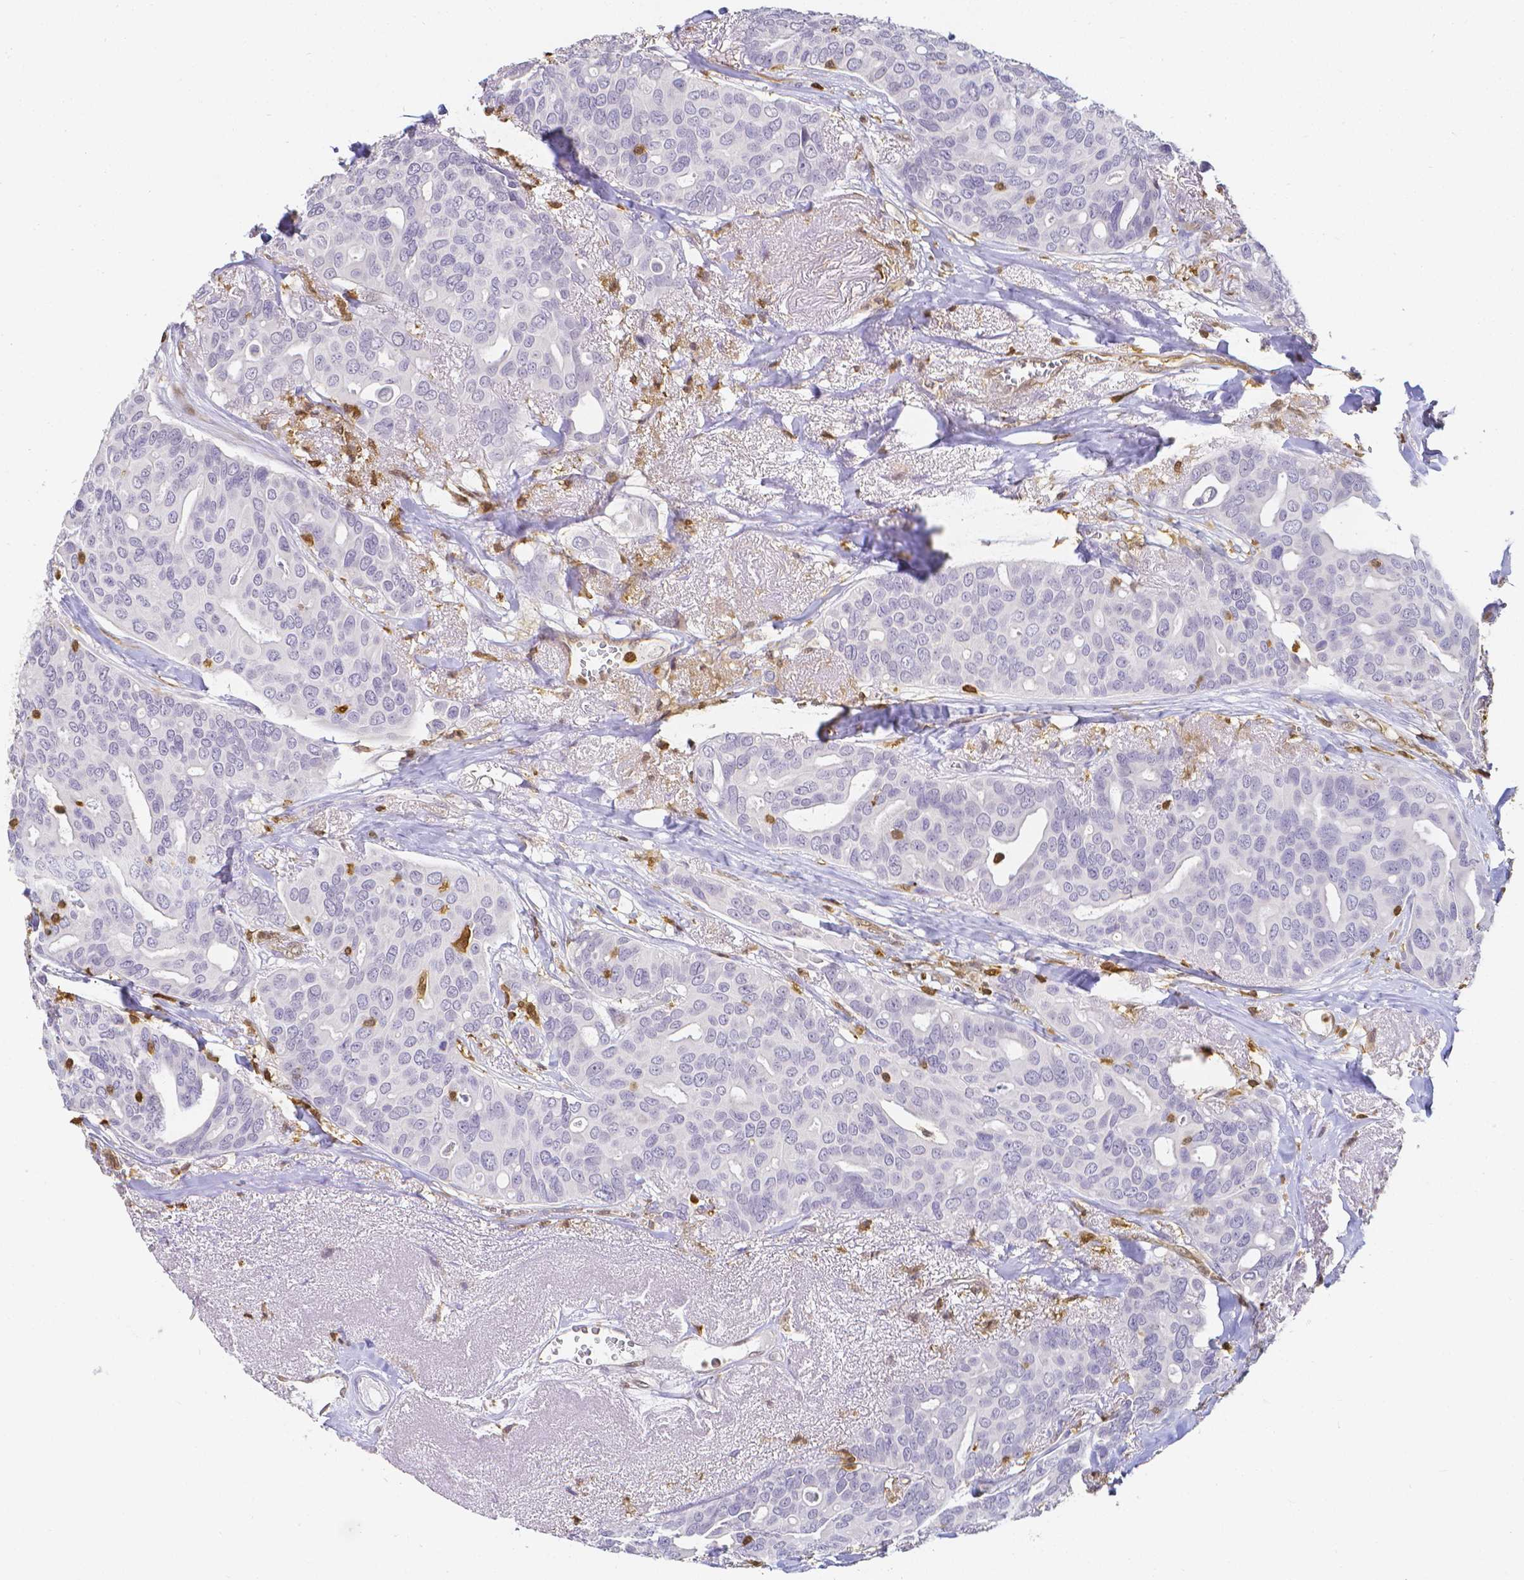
{"staining": {"intensity": "negative", "quantity": "none", "location": "none"}, "tissue": "breast cancer", "cell_type": "Tumor cells", "image_type": "cancer", "snomed": [{"axis": "morphology", "description": "Duct carcinoma"}, {"axis": "topography", "description": "Breast"}], "caption": "A high-resolution photomicrograph shows immunohistochemistry (IHC) staining of breast cancer (invasive ductal carcinoma), which reveals no significant expression in tumor cells.", "gene": "COTL1", "patient": {"sex": "female", "age": 54}}